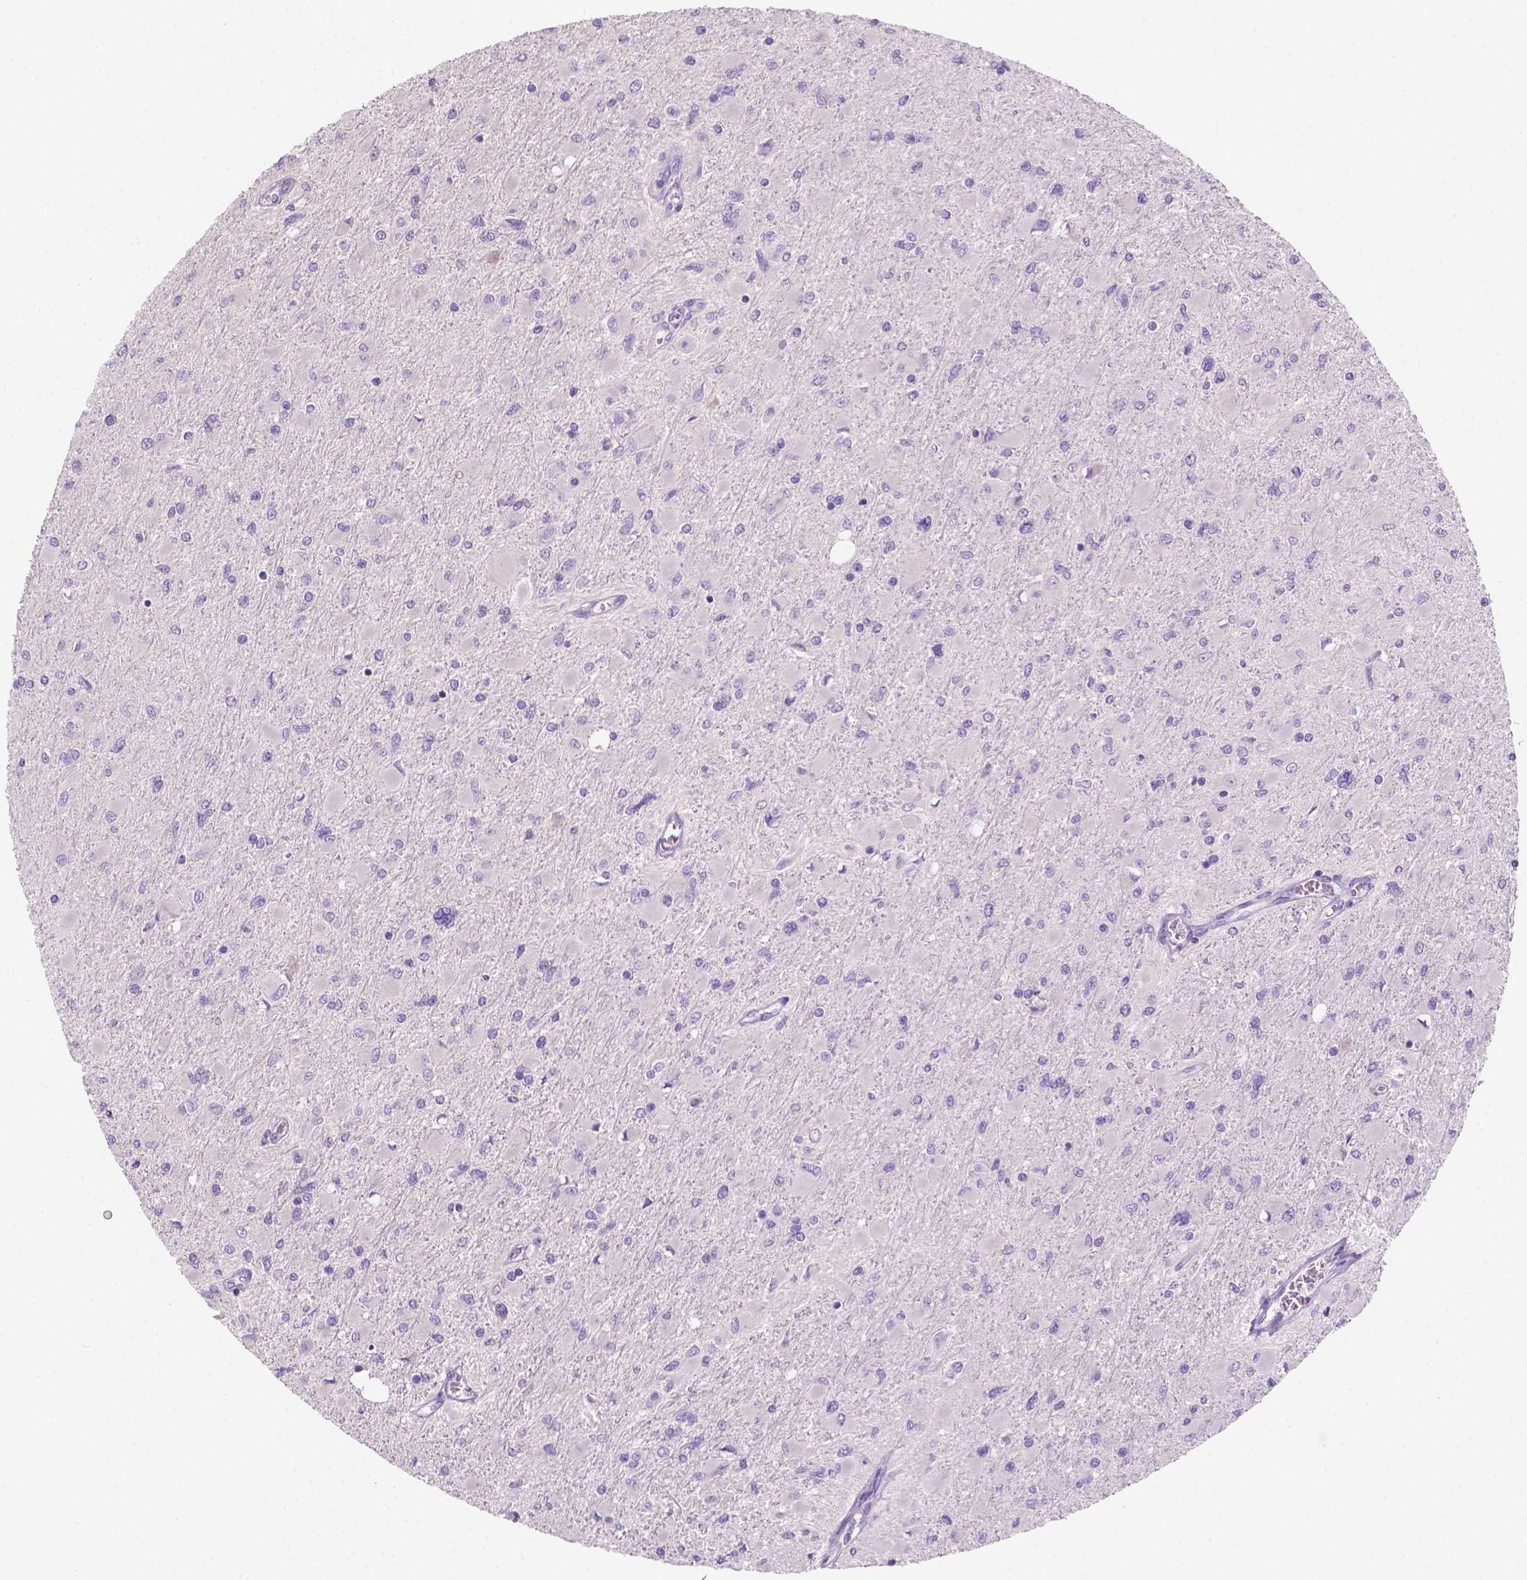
{"staining": {"intensity": "negative", "quantity": "none", "location": "none"}, "tissue": "glioma", "cell_type": "Tumor cells", "image_type": "cancer", "snomed": [{"axis": "morphology", "description": "Glioma, malignant, High grade"}, {"axis": "topography", "description": "Cerebral cortex"}], "caption": "This is an IHC photomicrograph of human malignant high-grade glioma. There is no expression in tumor cells.", "gene": "SBSN", "patient": {"sex": "female", "age": 36}}